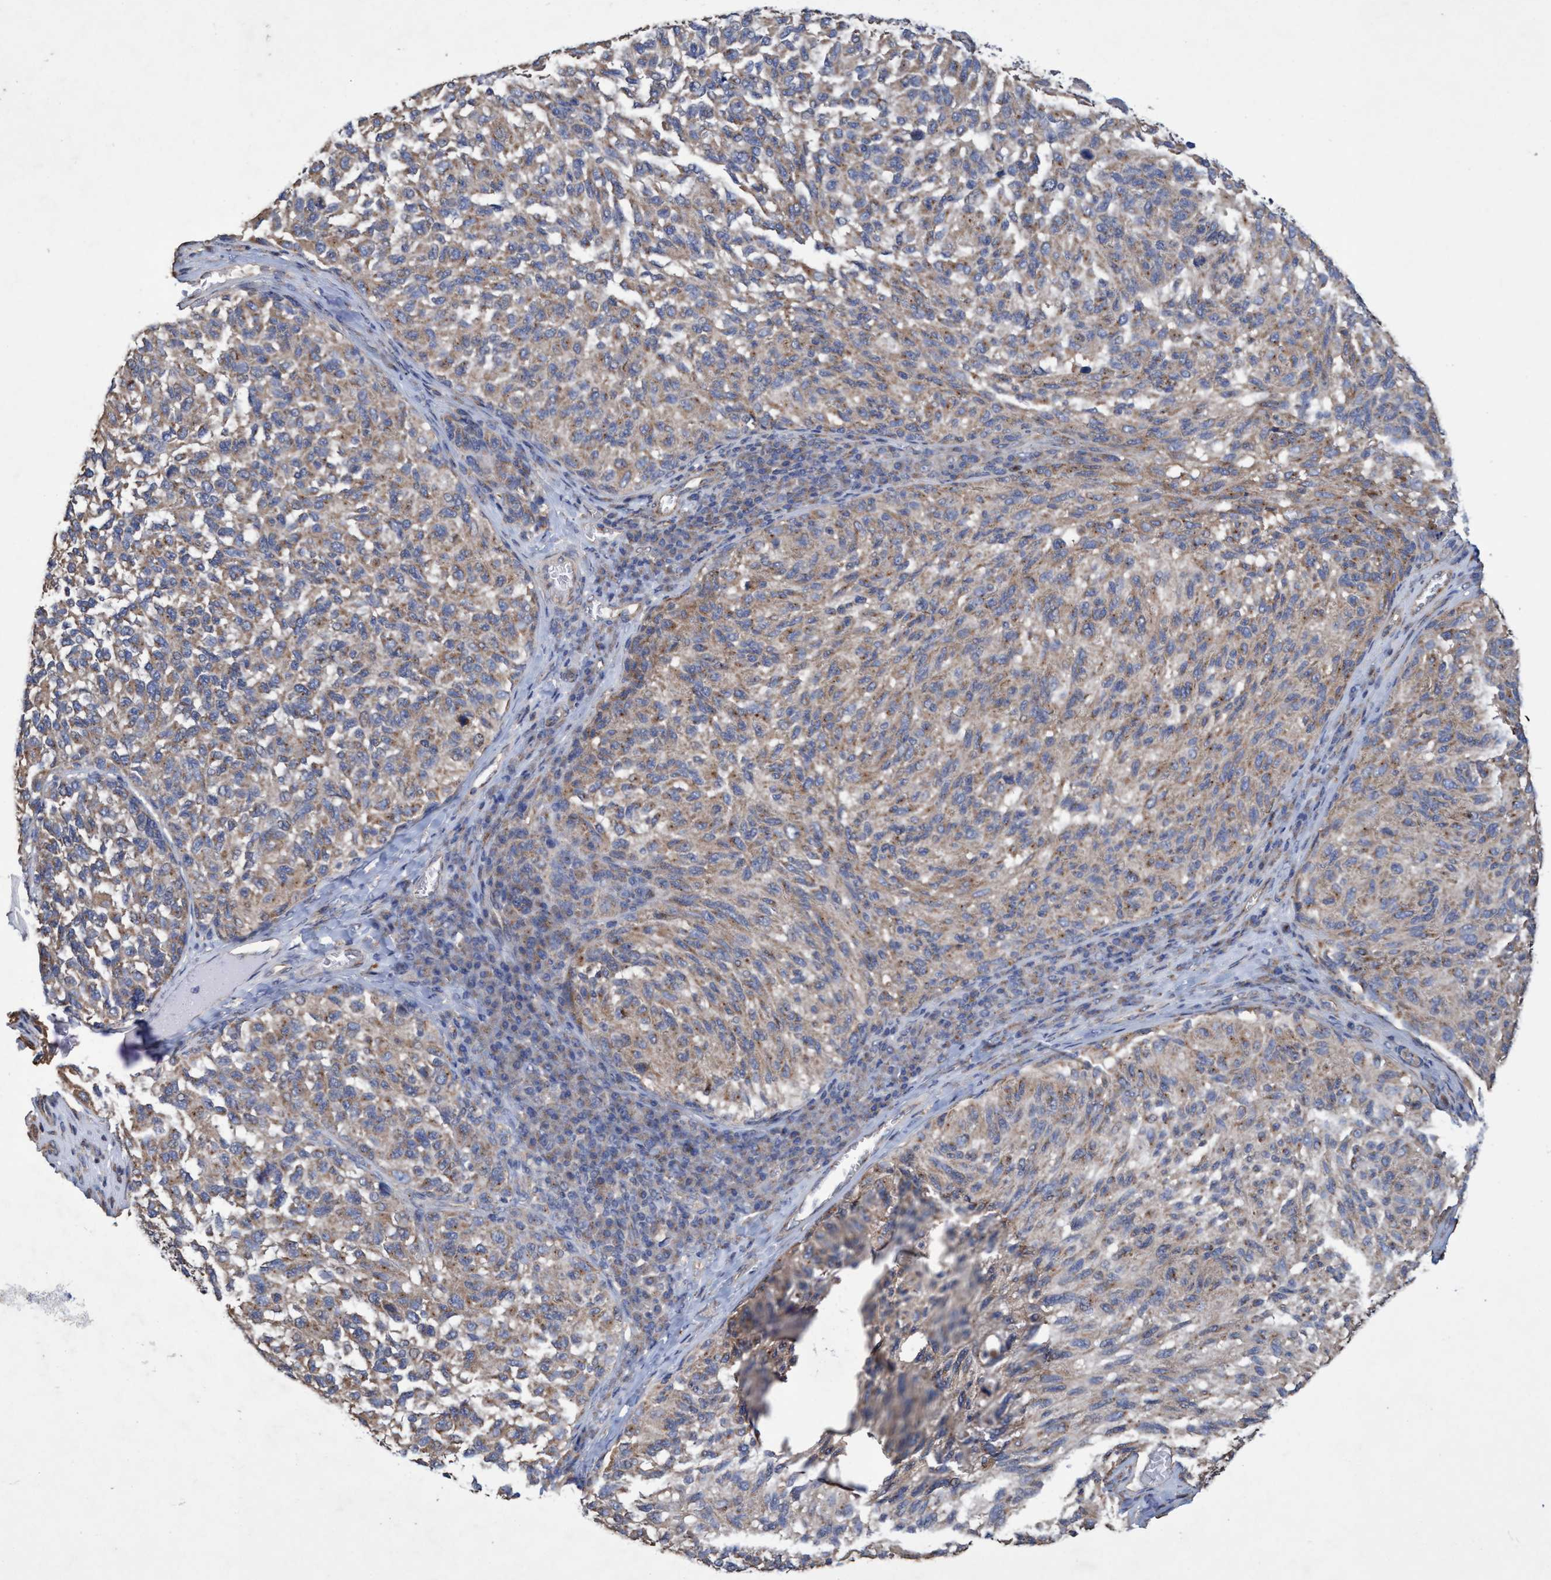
{"staining": {"intensity": "weak", "quantity": "25%-75%", "location": "cytoplasmic/membranous"}, "tissue": "melanoma", "cell_type": "Tumor cells", "image_type": "cancer", "snomed": [{"axis": "morphology", "description": "Malignant melanoma, NOS"}, {"axis": "topography", "description": "Skin"}], "caption": "Melanoma tissue reveals weak cytoplasmic/membranous positivity in about 25%-75% of tumor cells, visualized by immunohistochemistry. (IHC, brightfield microscopy, high magnification).", "gene": "BICD2", "patient": {"sex": "female", "age": 73}}